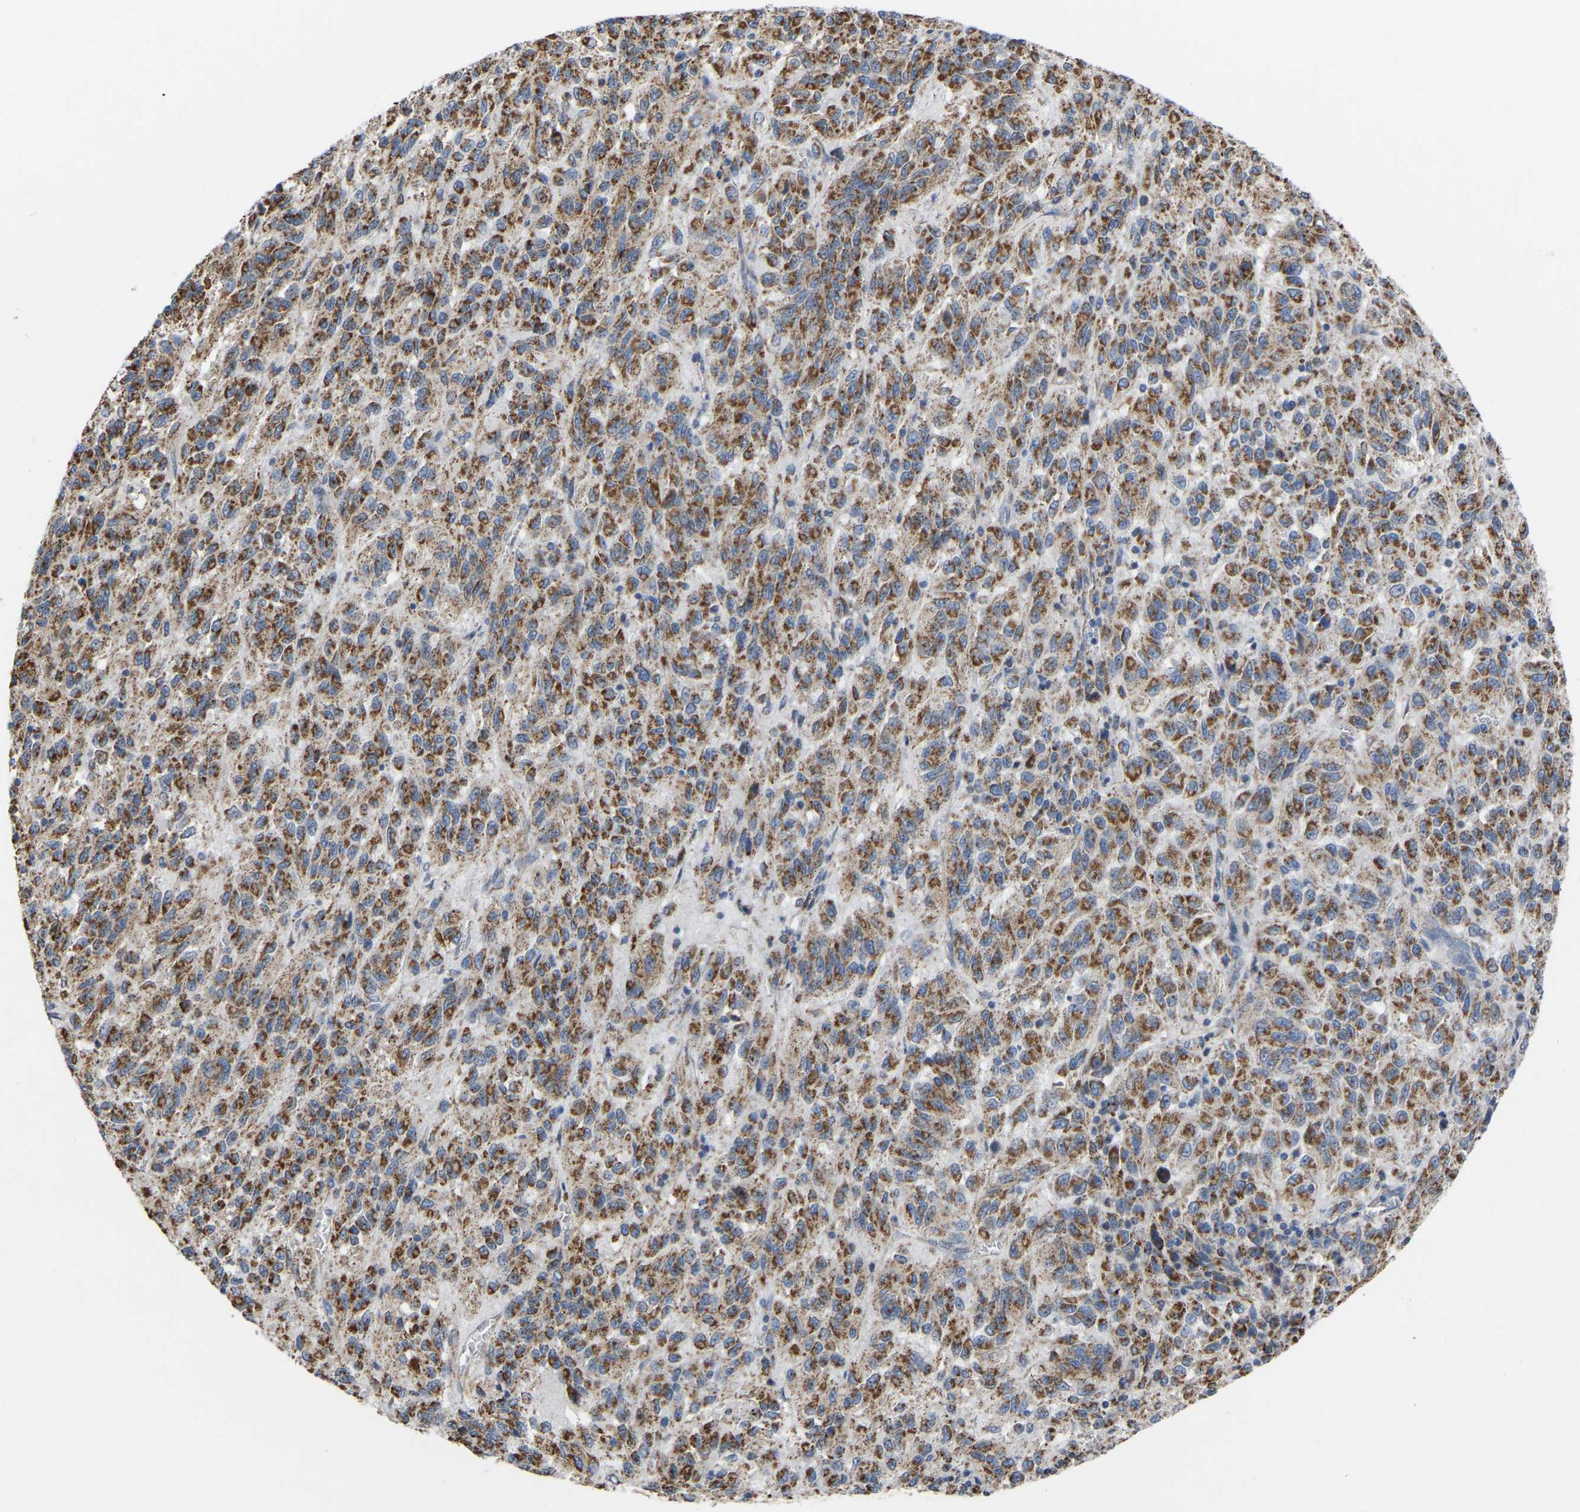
{"staining": {"intensity": "moderate", "quantity": ">75%", "location": "cytoplasmic/membranous"}, "tissue": "melanoma", "cell_type": "Tumor cells", "image_type": "cancer", "snomed": [{"axis": "morphology", "description": "Malignant melanoma, Metastatic site"}, {"axis": "topography", "description": "Lung"}], "caption": "Moderate cytoplasmic/membranous positivity is appreciated in approximately >75% of tumor cells in malignant melanoma (metastatic site).", "gene": "BCL10", "patient": {"sex": "male", "age": 64}}